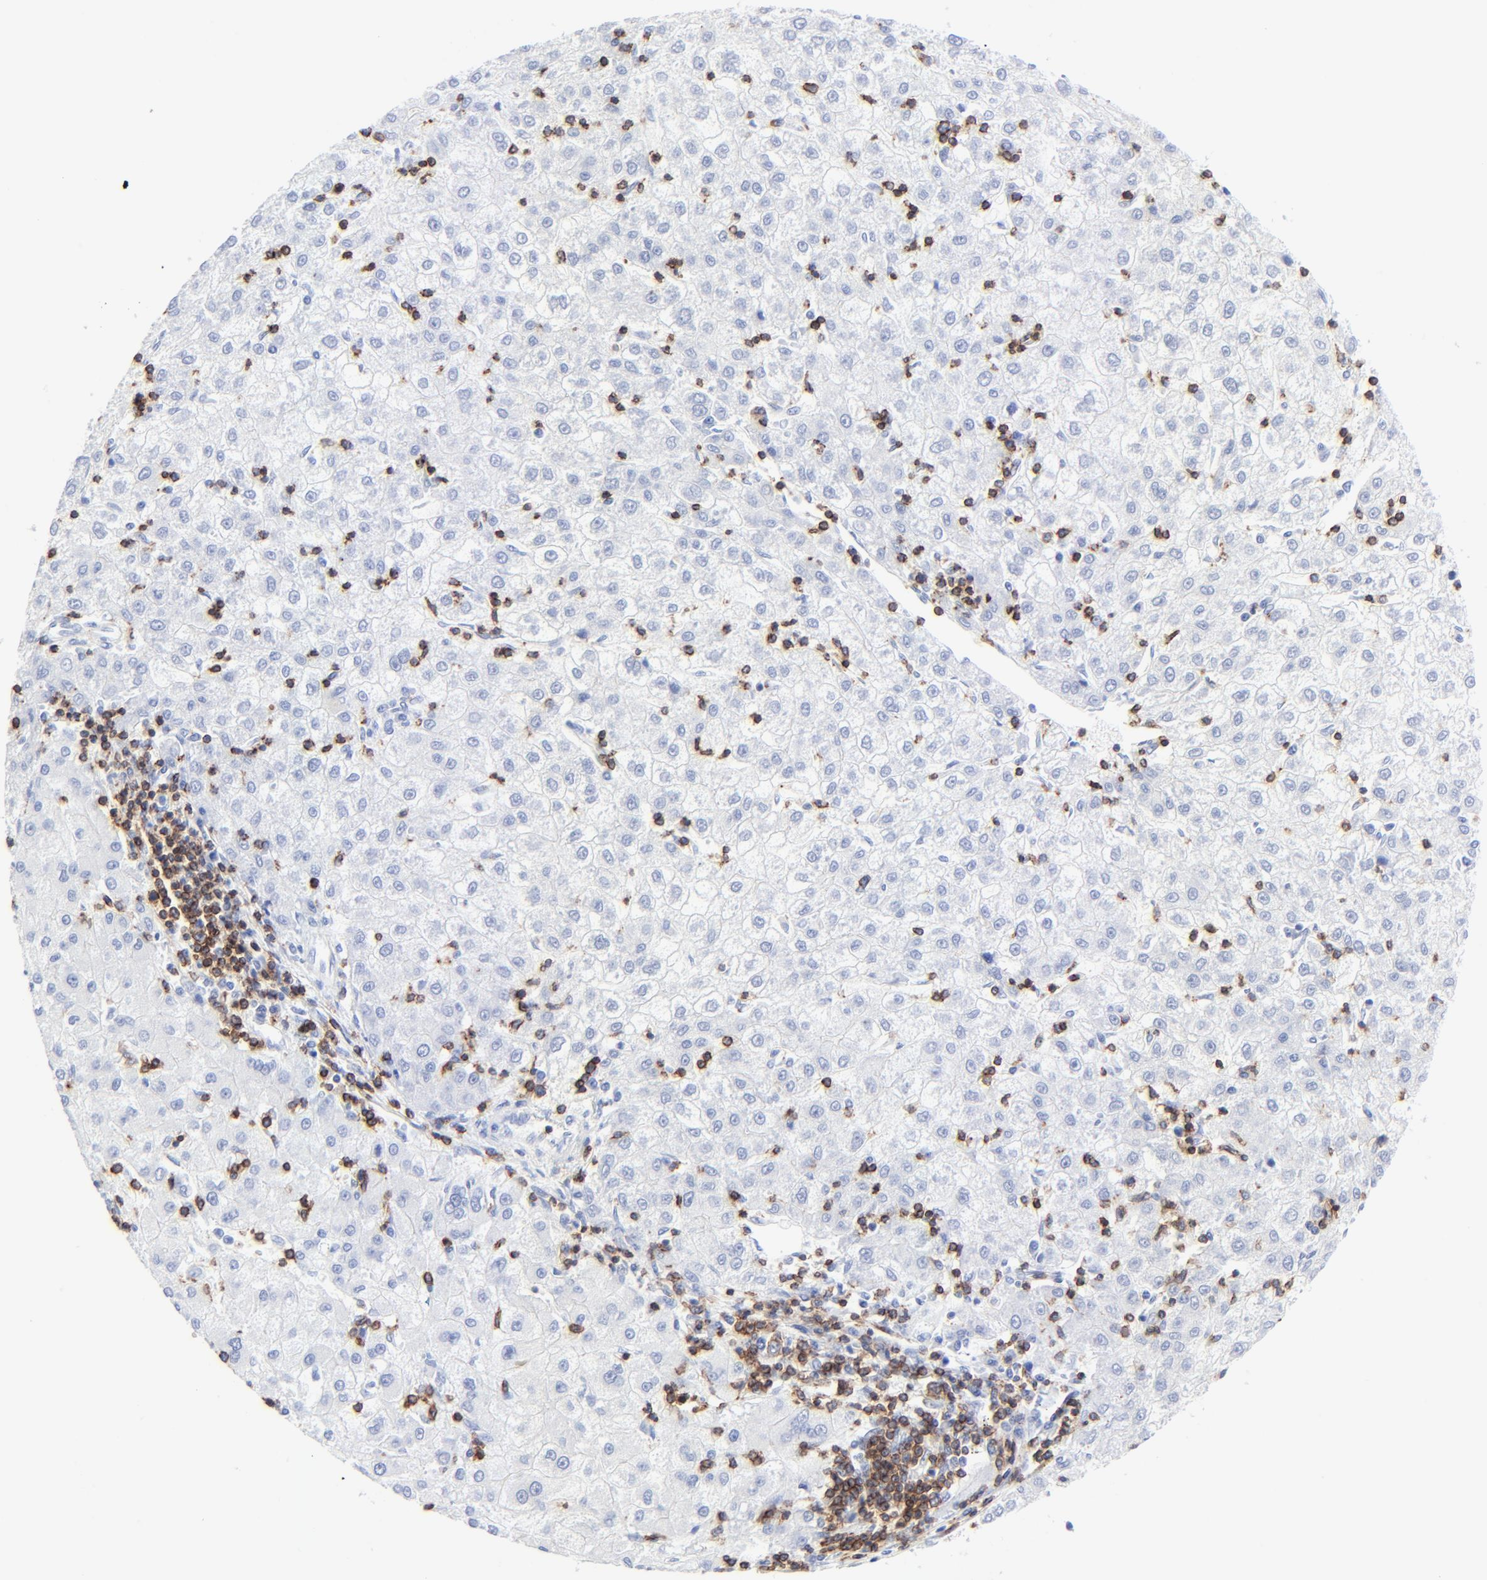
{"staining": {"intensity": "negative", "quantity": "none", "location": "none"}, "tissue": "liver cancer", "cell_type": "Tumor cells", "image_type": "cancer", "snomed": [{"axis": "morphology", "description": "Carcinoma, Hepatocellular, NOS"}, {"axis": "topography", "description": "Liver"}], "caption": "A micrograph of human hepatocellular carcinoma (liver) is negative for staining in tumor cells.", "gene": "LCK", "patient": {"sex": "male", "age": 72}}